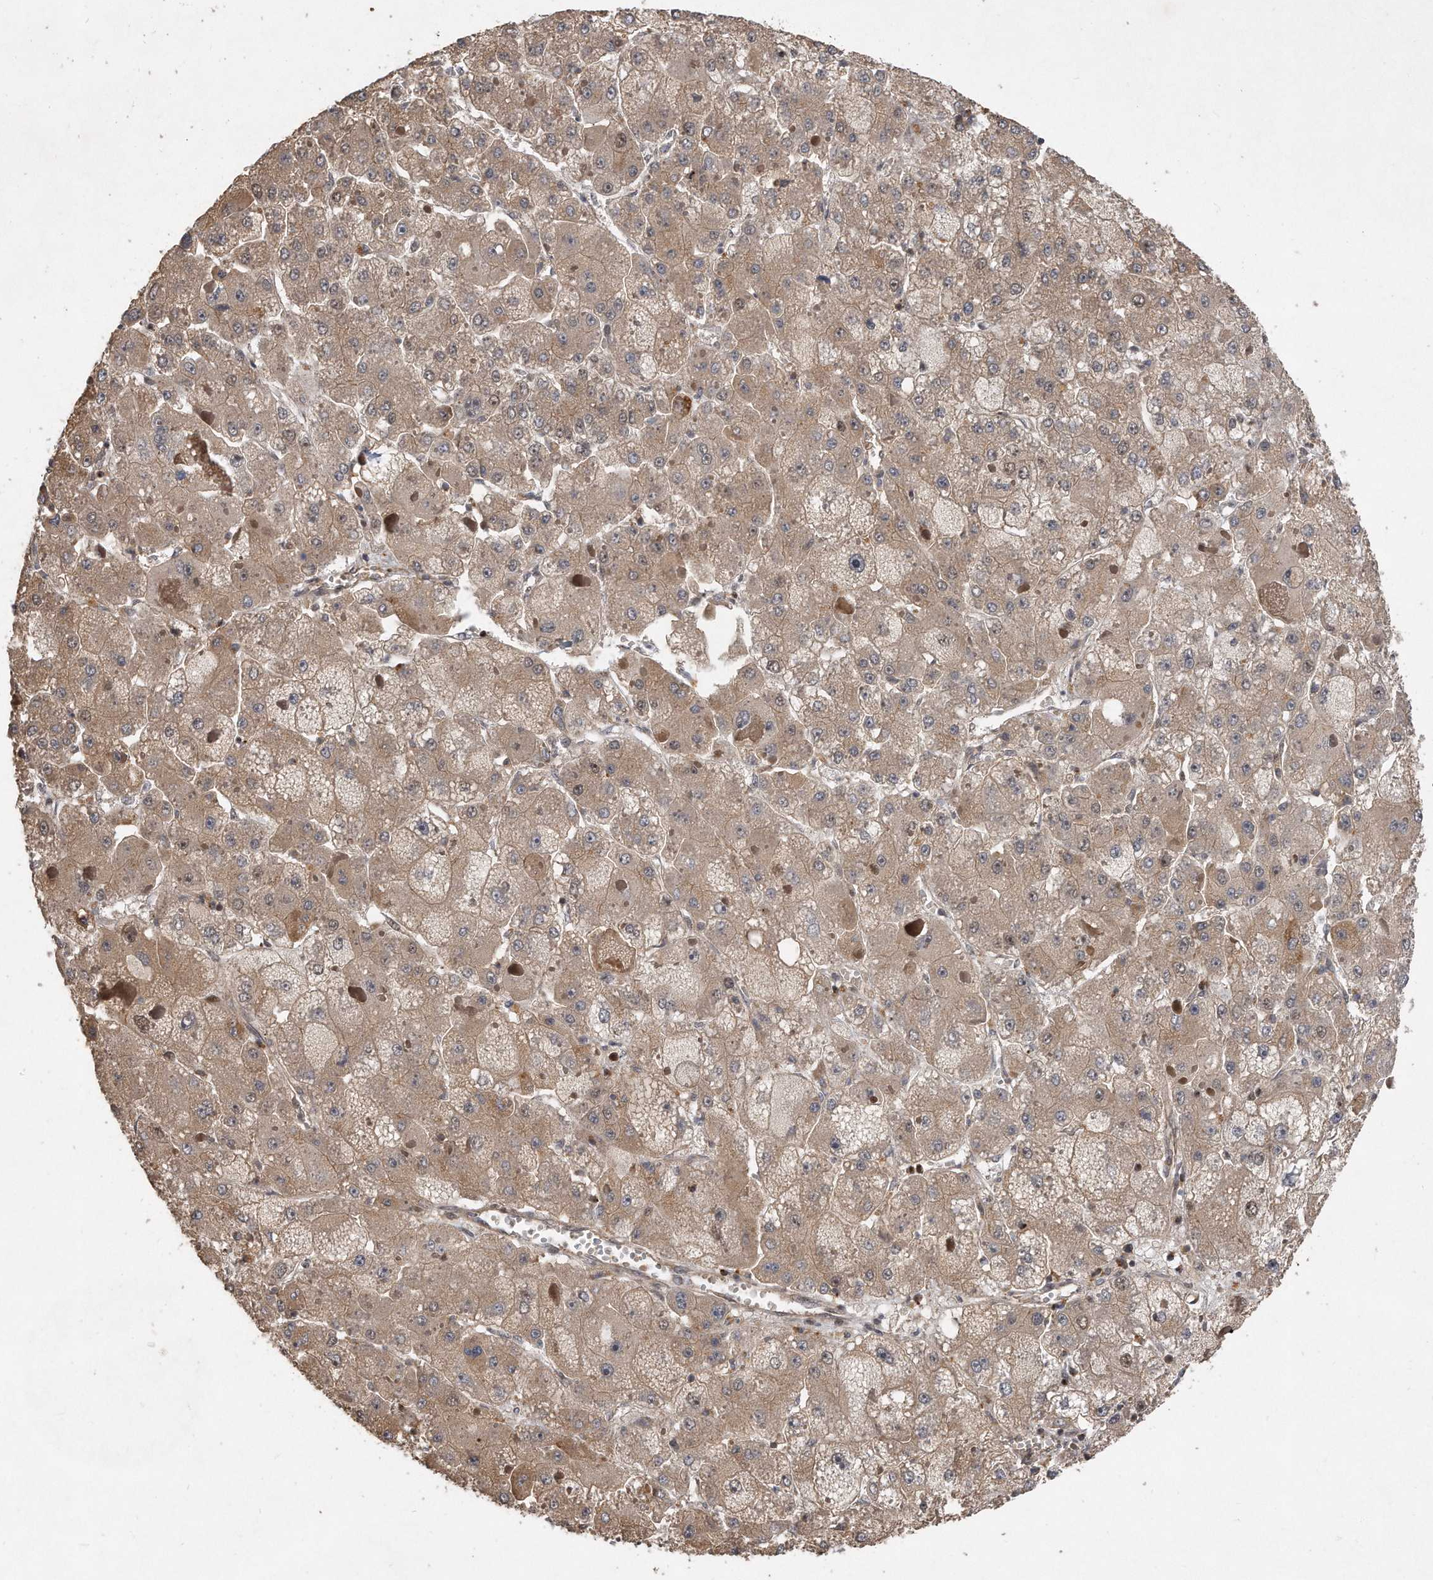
{"staining": {"intensity": "weak", "quantity": ">75%", "location": "cytoplasmic/membranous"}, "tissue": "liver cancer", "cell_type": "Tumor cells", "image_type": "cancer", "snomed": [{"axis": "morphology", "description": "Carcinoma, Hepatocellular, NOS"}, {"axis": "topography", "description": "Liver"}], "caption": "Human liver cancer stained with a brown dye reveals weak cytoplasmic/membranous positive positivity in about >75% of tumor cells.", "gene": "PGBD2", "patient": {"sex": "female", "age": 73}}